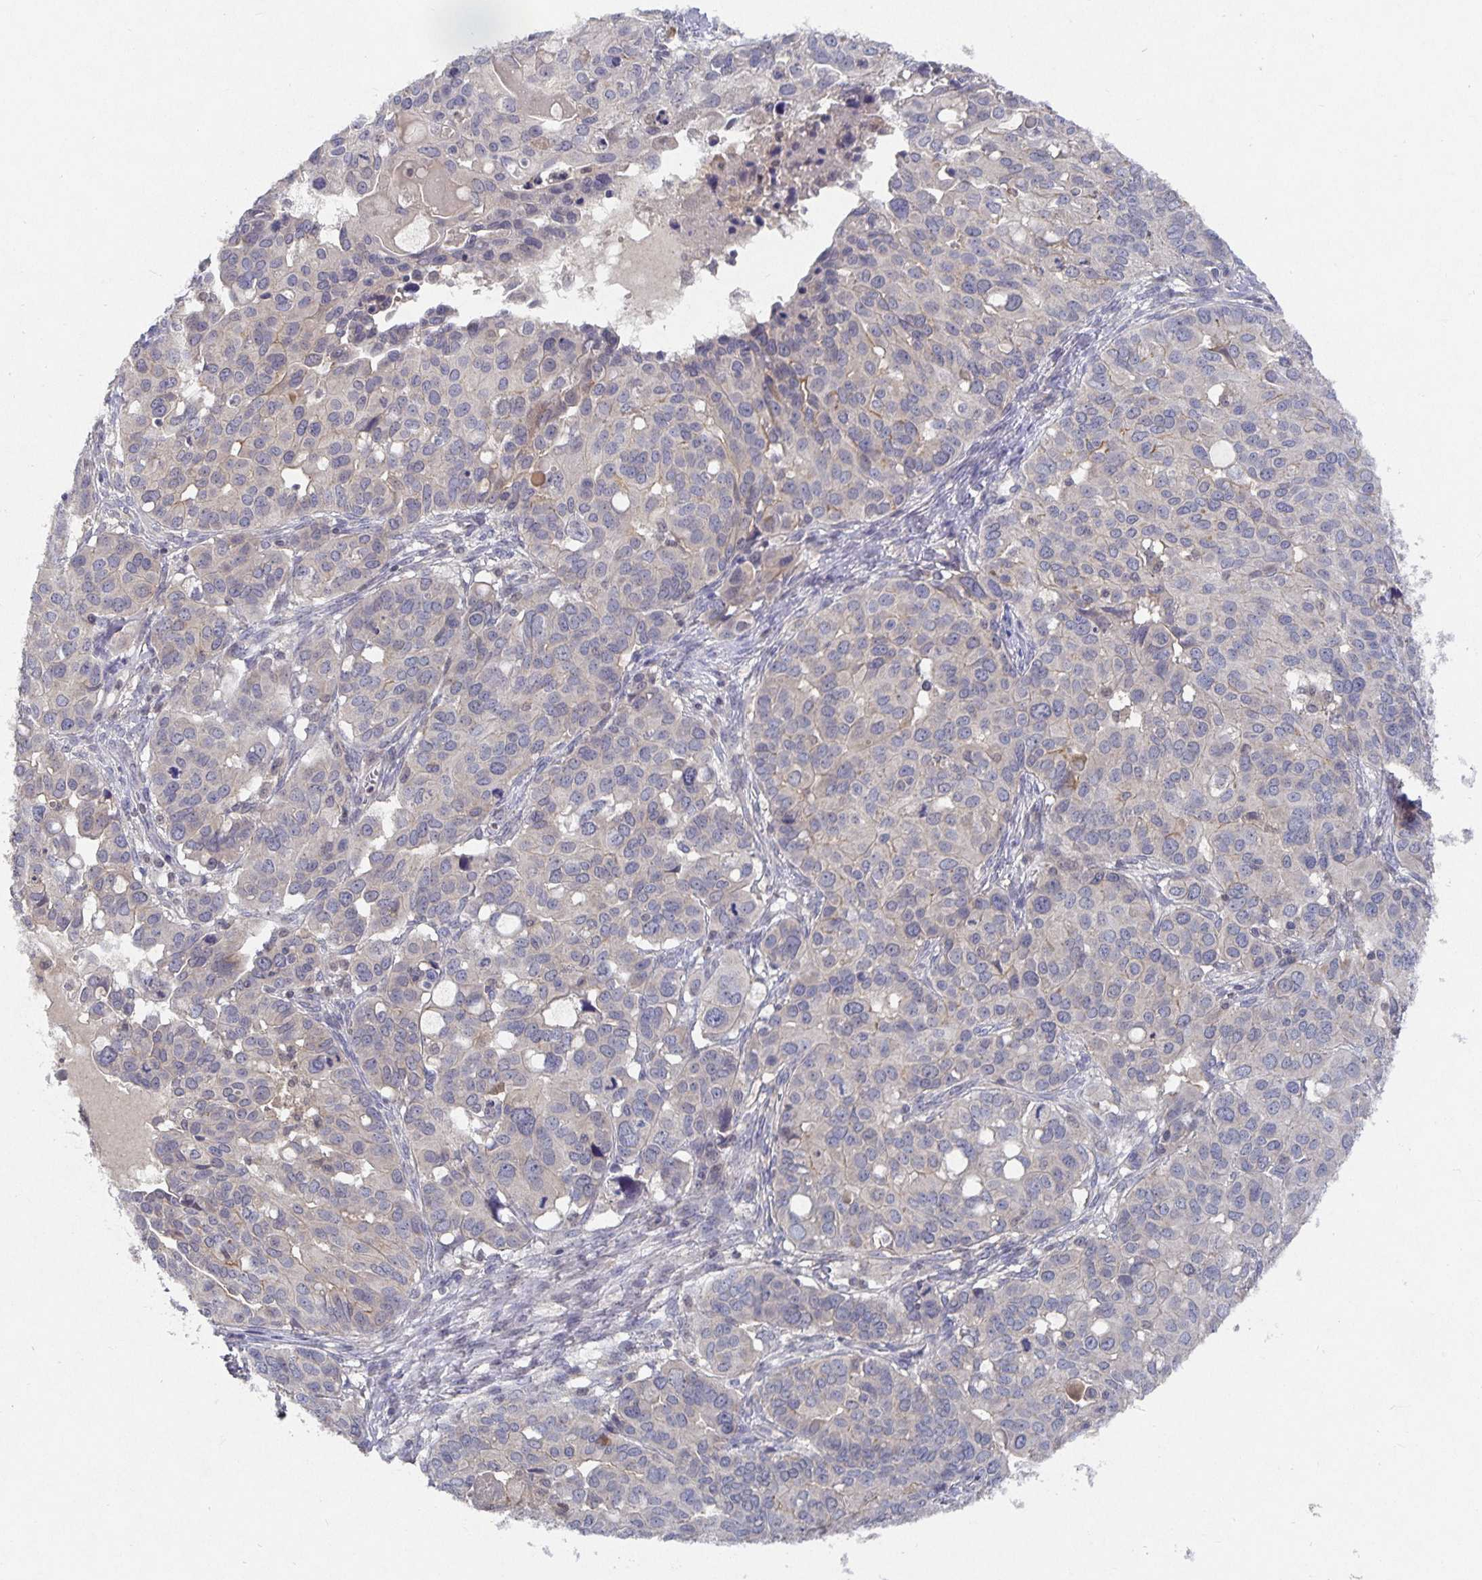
{"staining": {"intensity": "weak", "quantity": "<25%", "location": "cytoplasmic/membranous"}, "tissue": "ovarian cancer", "cell_type": "Tumor cells", "image_type": "cancer", "snomed": [{"axis": "morphology", "description": "Carcinoma, endometroid"}, {"axis": "topography", "description": "Ovary"}], "caption": "Endometroid carcinoma (ovarian) was stained to show a protein in brown. There is no significant staining in tumor cells.", "gene": "HEPN1", "patient": {"sex": "female", "age": 78}}